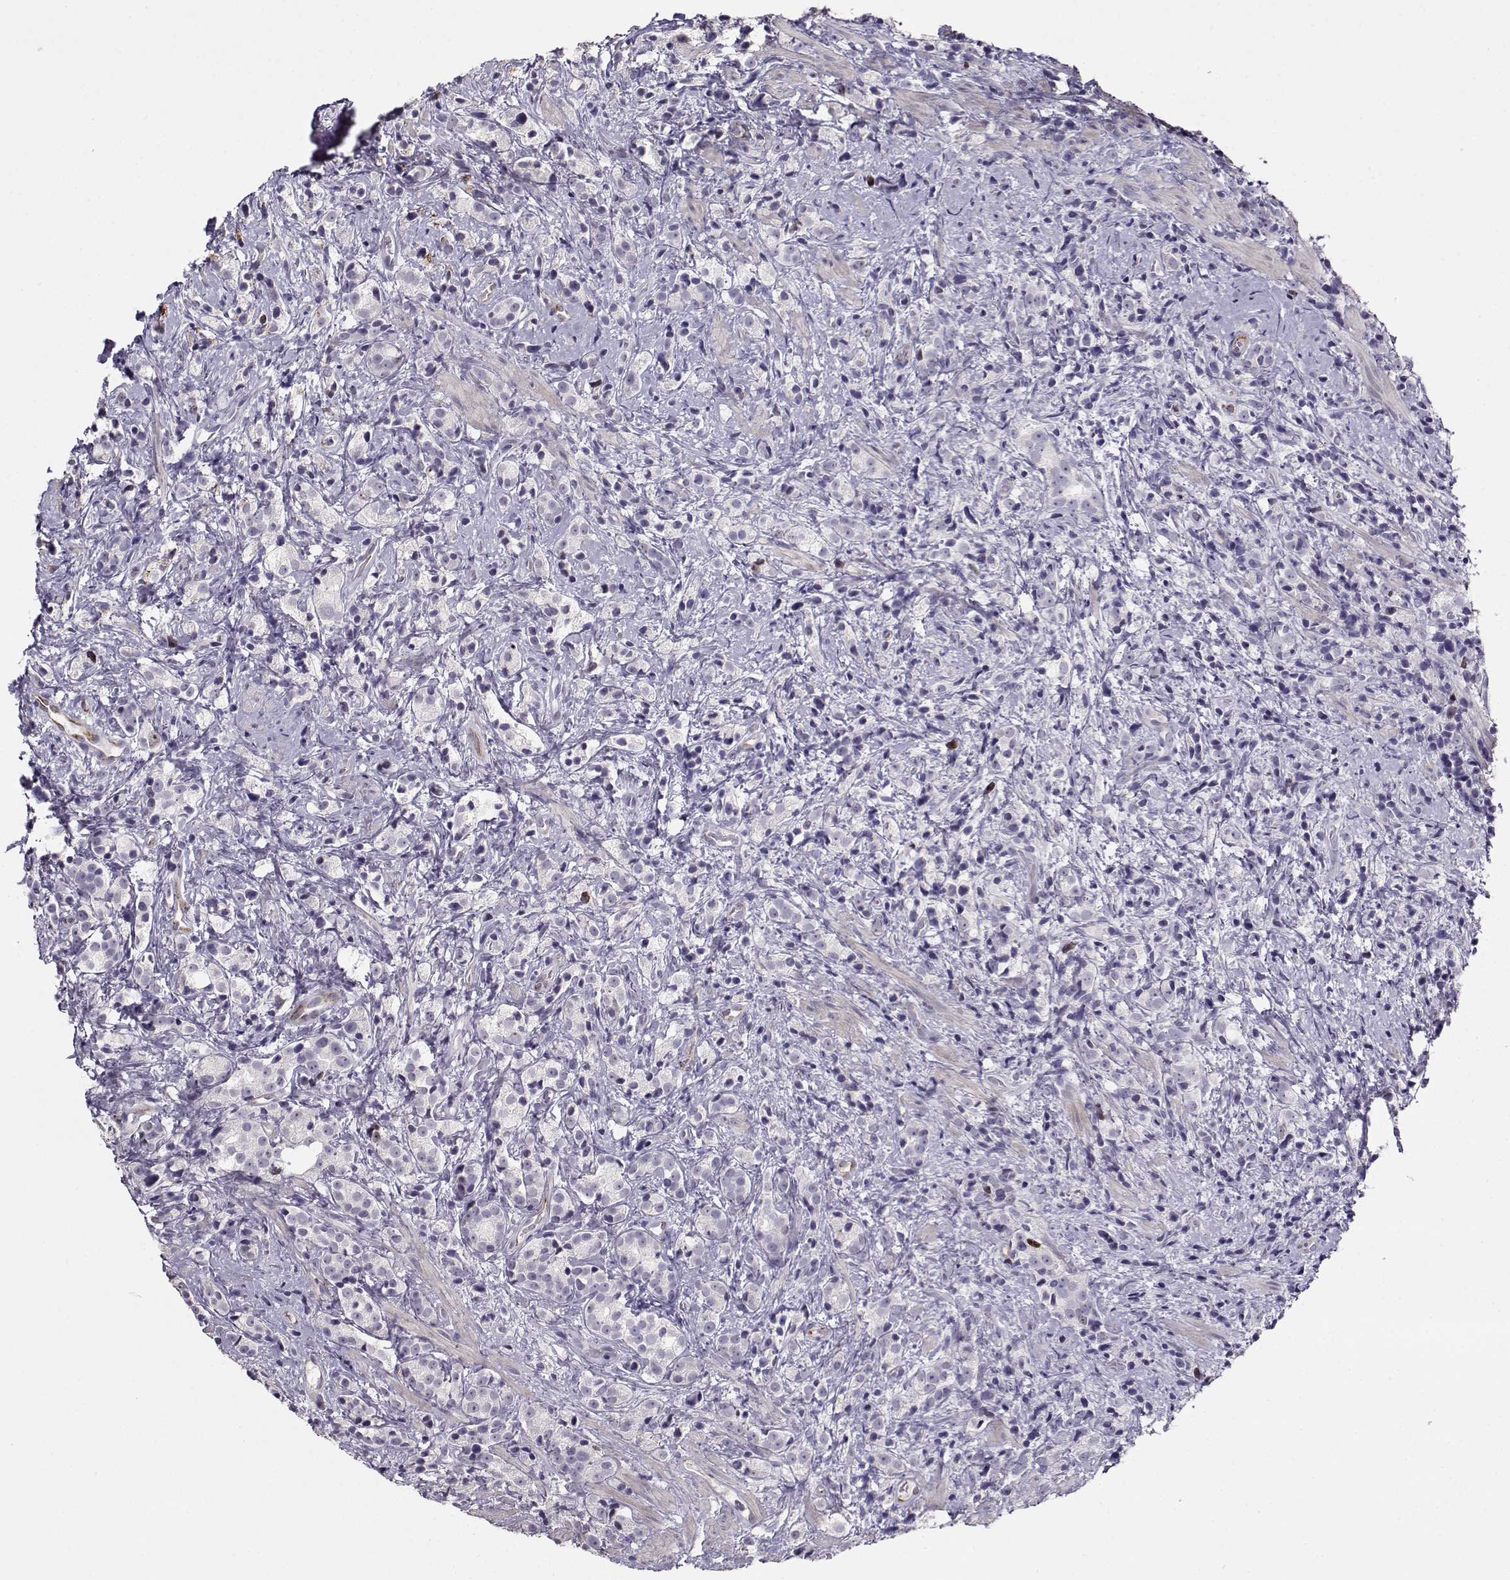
{"staining": {"intensity": "negative", "quantity": "none", "location": "none"}, "tissue": "prostate cancer", "cell_type": "Tumor cells", "image_type": "cancer", "snomed": [{"axis": "morphology", "description": "Adenocarcinoma, High grade"}, {"axis": "topography", "description": "Prostate"}], "caption": "This micrograph is of adenocarcinoma (high-grade) (prostate) stained with IHC to label a protein in brown with the nuclei are counter-stained blue. There is no expression in tumor cells.", "gene": "NPW", "patient": {"sex": "male", "age": 53}}